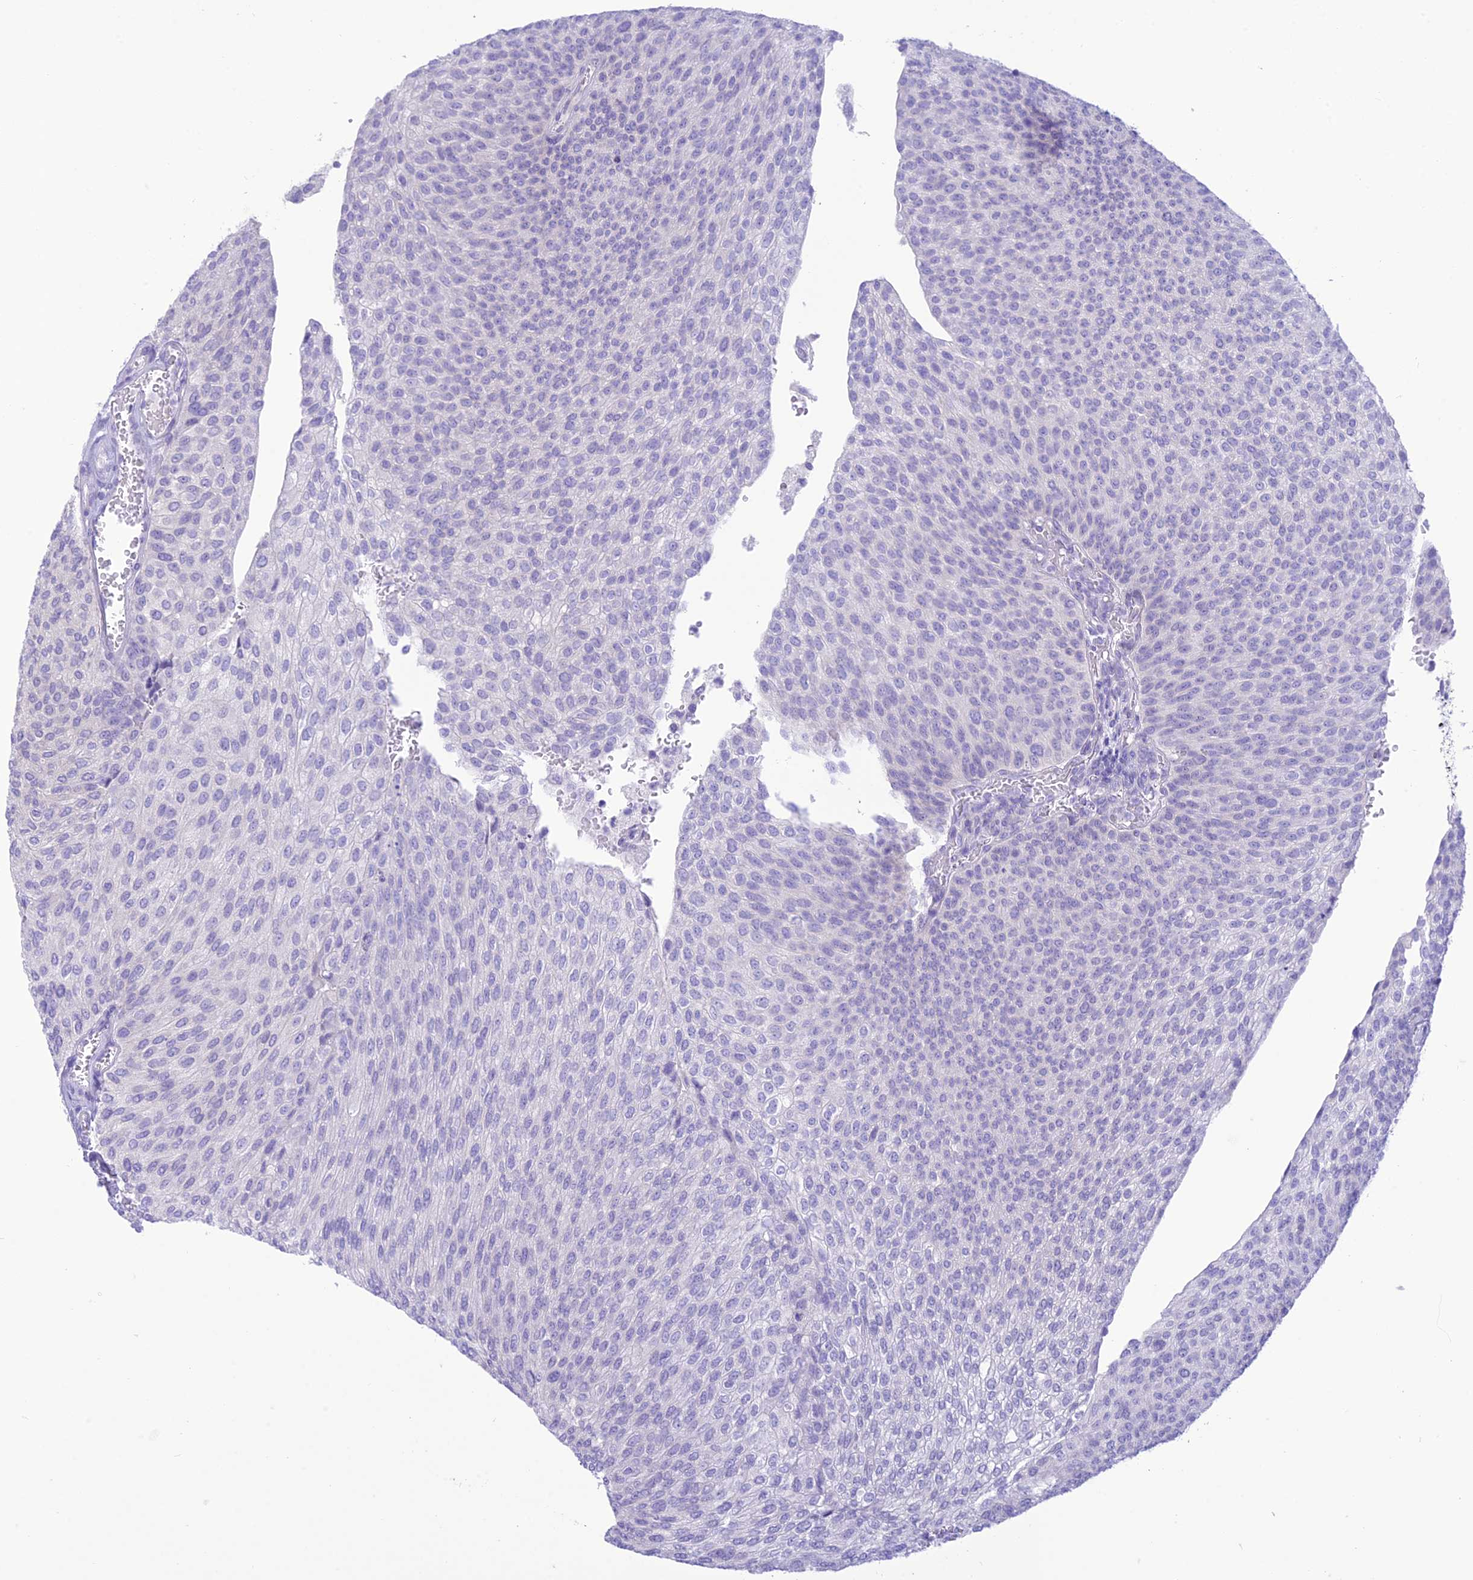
{"staining": {"intensity": "negative", "quantity": "none", "location": "none"}, "tissue": "urothelial cancer", "cell_type": "Tumor cells", "image_type": "cancer", "snomed": [{"axis": "morphology", "description": "Urothelial carcinoma, High grade"}, {"axis": "topography", "description": "Urinary bladder"}], "caption": "This is an immunohistochemistry image of urothelial carcinoma (high-grade). There is no positivity in tumor cells.", "gene": "DHDH", "patient": {"sex": "female", "age": 79}}